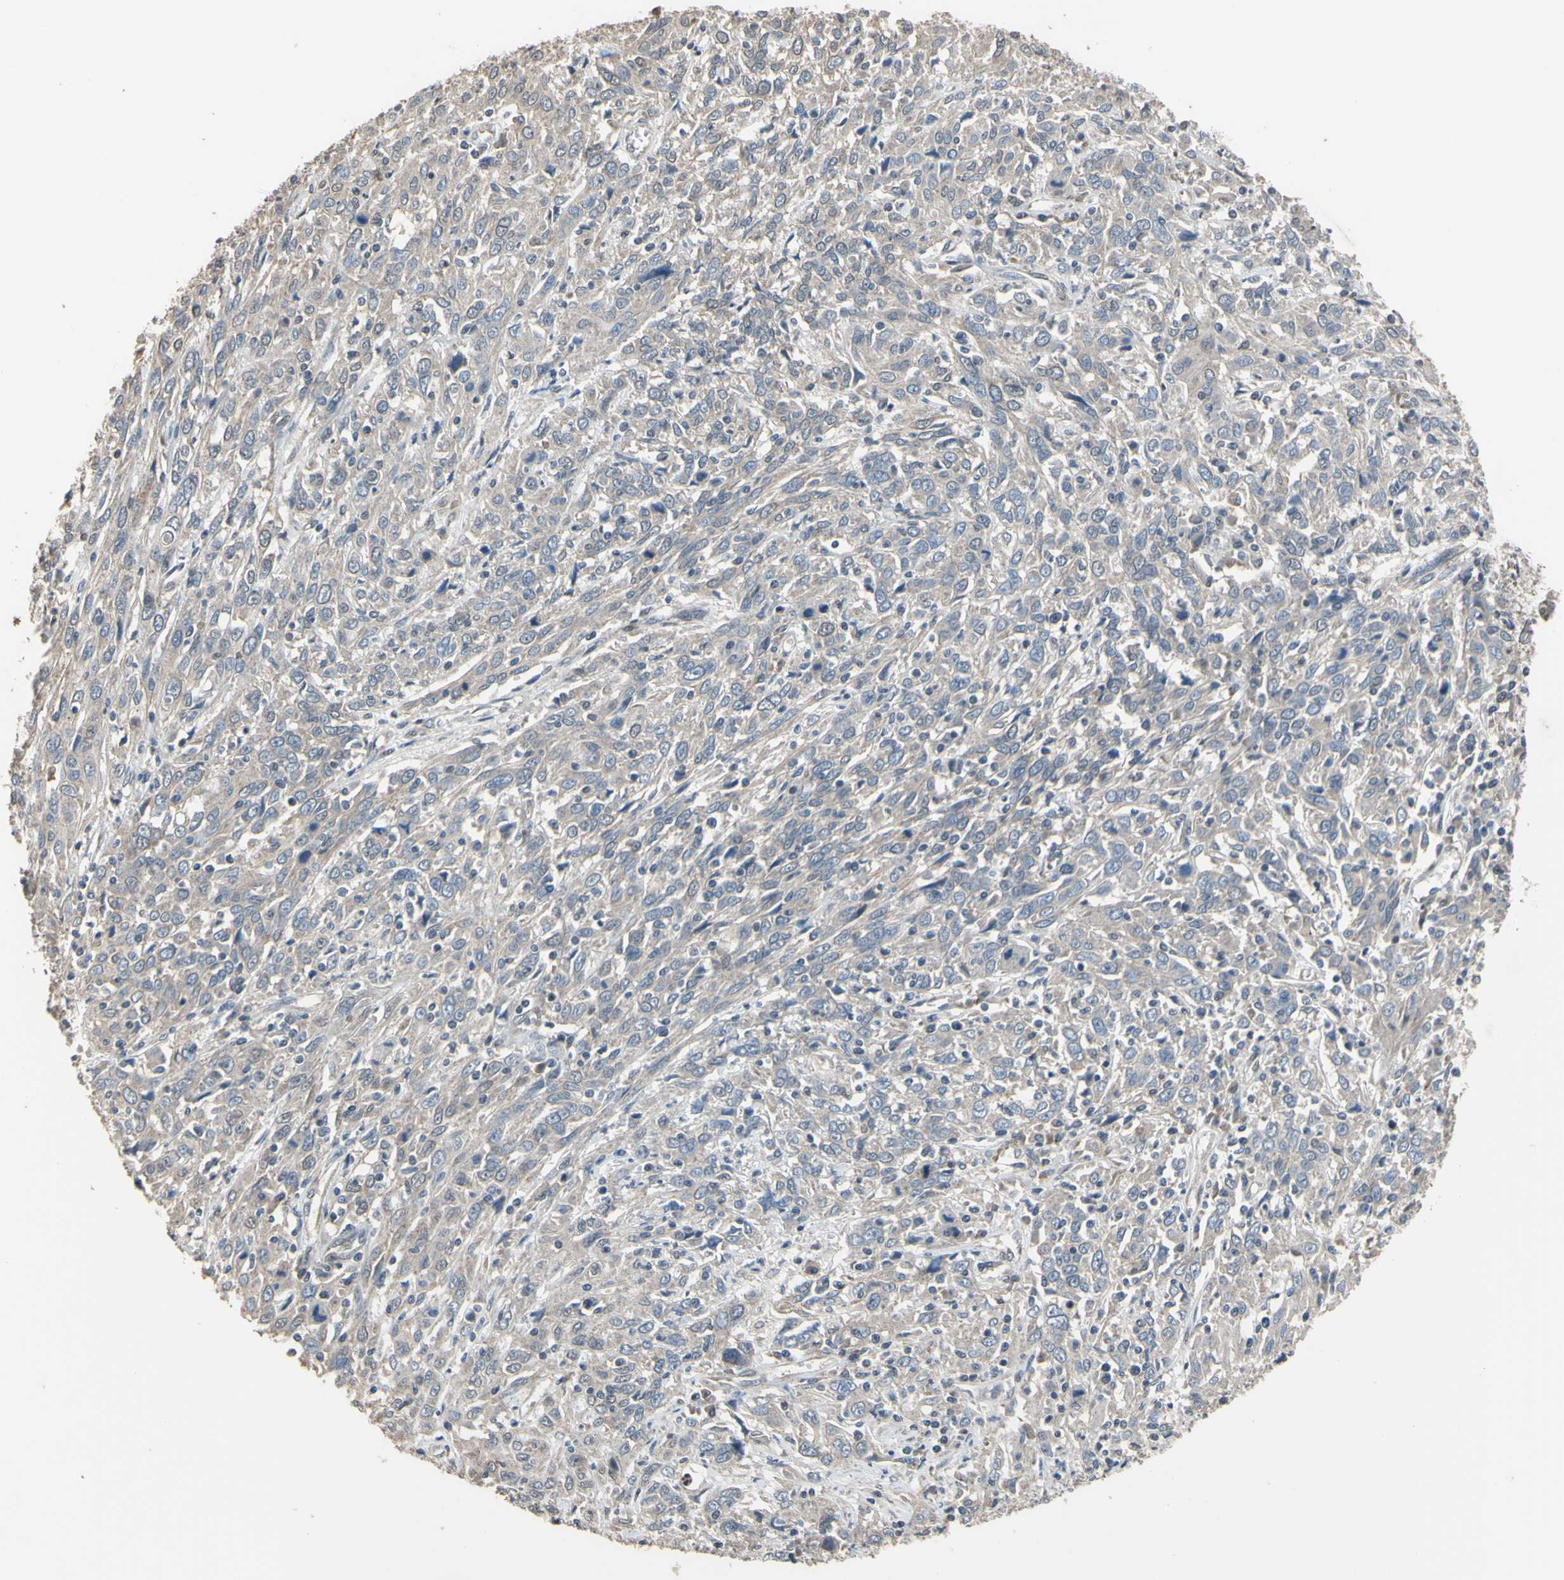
{"staining": {"intensity": "weak", "quantity": ">75%", "location": "cytoplasmic/membranous"}, "tissue": "cervical cancer", "cell_type": "Tumor cells", "image_type": "cancer", "snomed": [{"axis": "morphology", "description": "Squamous cell carcinoma, NOS"}, {"axis": "topography", "description": "Cervix"}], "caption": "This histopathology image shows cervical squamous cell carcinoma stained with IHC to label a protein in brown. The cytoplasmic/membranous of tumor cells show weak positivity for the protein. Nuclei are counter-stained blue.", "gene": "ZNF174", "patient": {"sex": "female", "age": 46}}